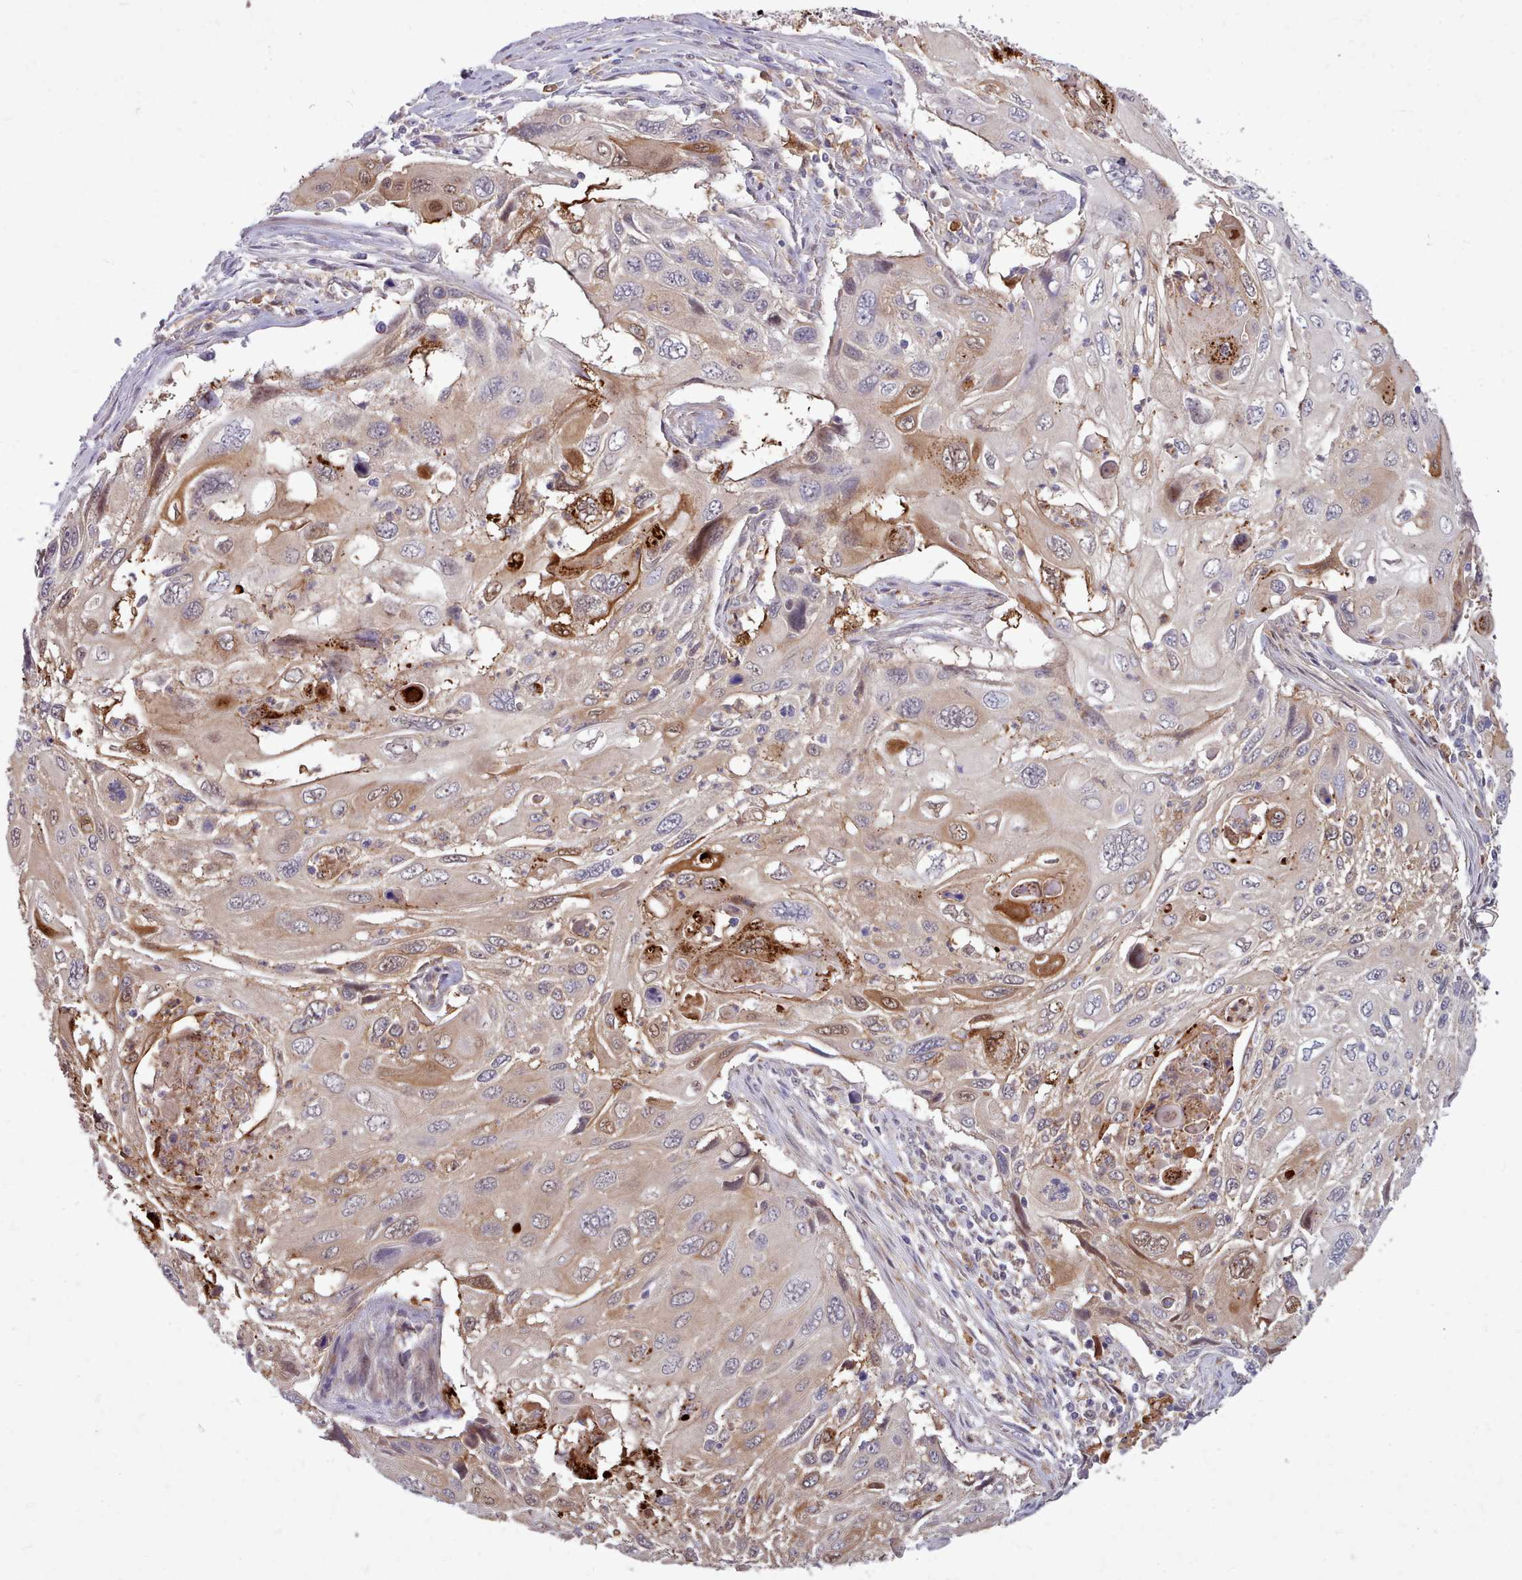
{"staining": {"intensity": "moderate", "quantity": "<25%", "location": "cytoplasmic/membranous"}, "tissue": "cervical cancer", "cell_type": "Tumor cells", "image_type": "cancer", "snomed": [{"axis": "morphology", "description": "Squamous cell carcinoma, NOS"}, {"axis": "topography", "description": "Cervix"}], "caption": "There is low levels of moderate cytoplasmic/membranous positivity in tumor cells of cervical cancer, as demonstrated by immunohistochemical staining (brown color).", "gene": "AHCY", "patient": {"sex": "female", "age": 70}}